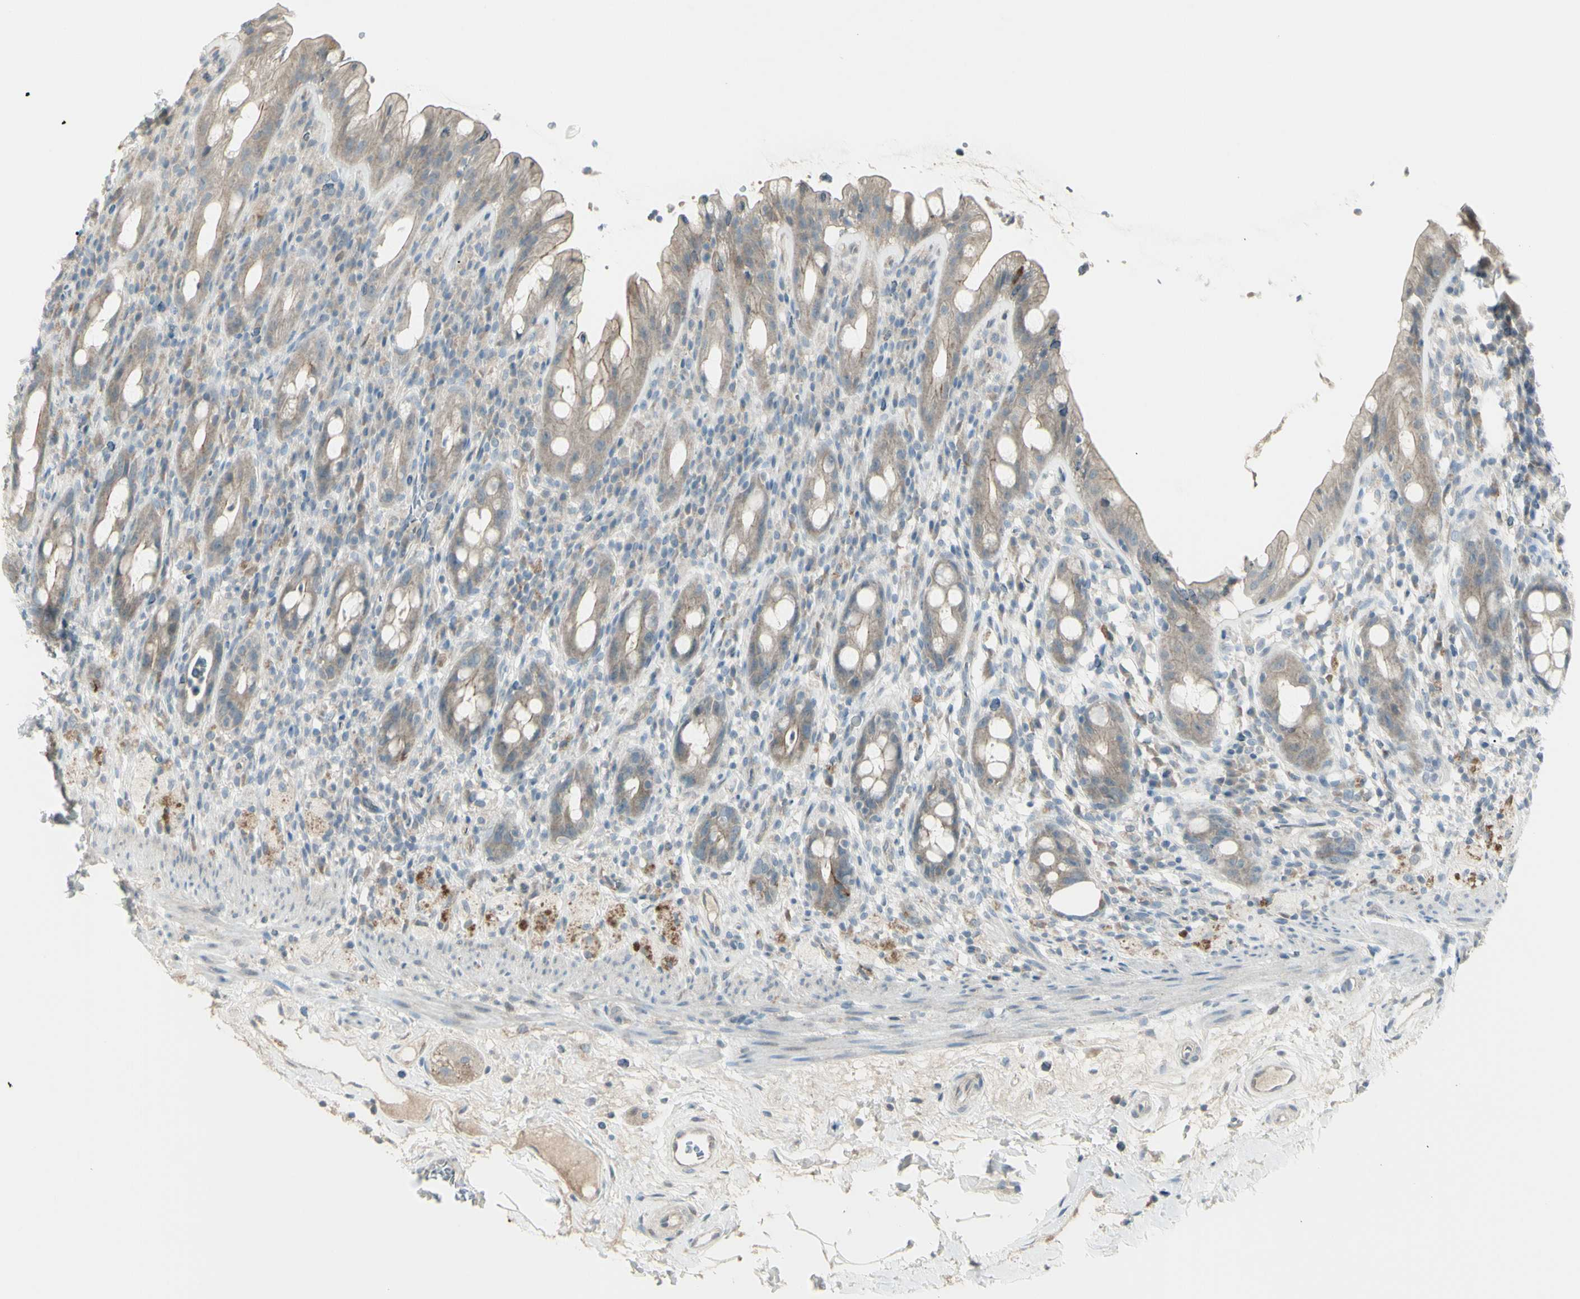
{"staining": {"intensity": "weak", "quantity": "25%-75%", "location": "cytoplasmic/membranous"}, "tissue": "rectum", "cell_type": "Glandular cells", "image_type": "normal", "snomed": [{"axis": "morphology", "description": "Normal tissue, NOS"}, {"axis": "topography", "description": "Rectum"}], "caption": "Immunohistochemical staining of unremarkable rectum reveals weak cytoplasmic/membranous protein staining in about 25%-75% of glandular cells.", "gene": "SH3GL2", "patient": {"sex": "male", "age": 44}}